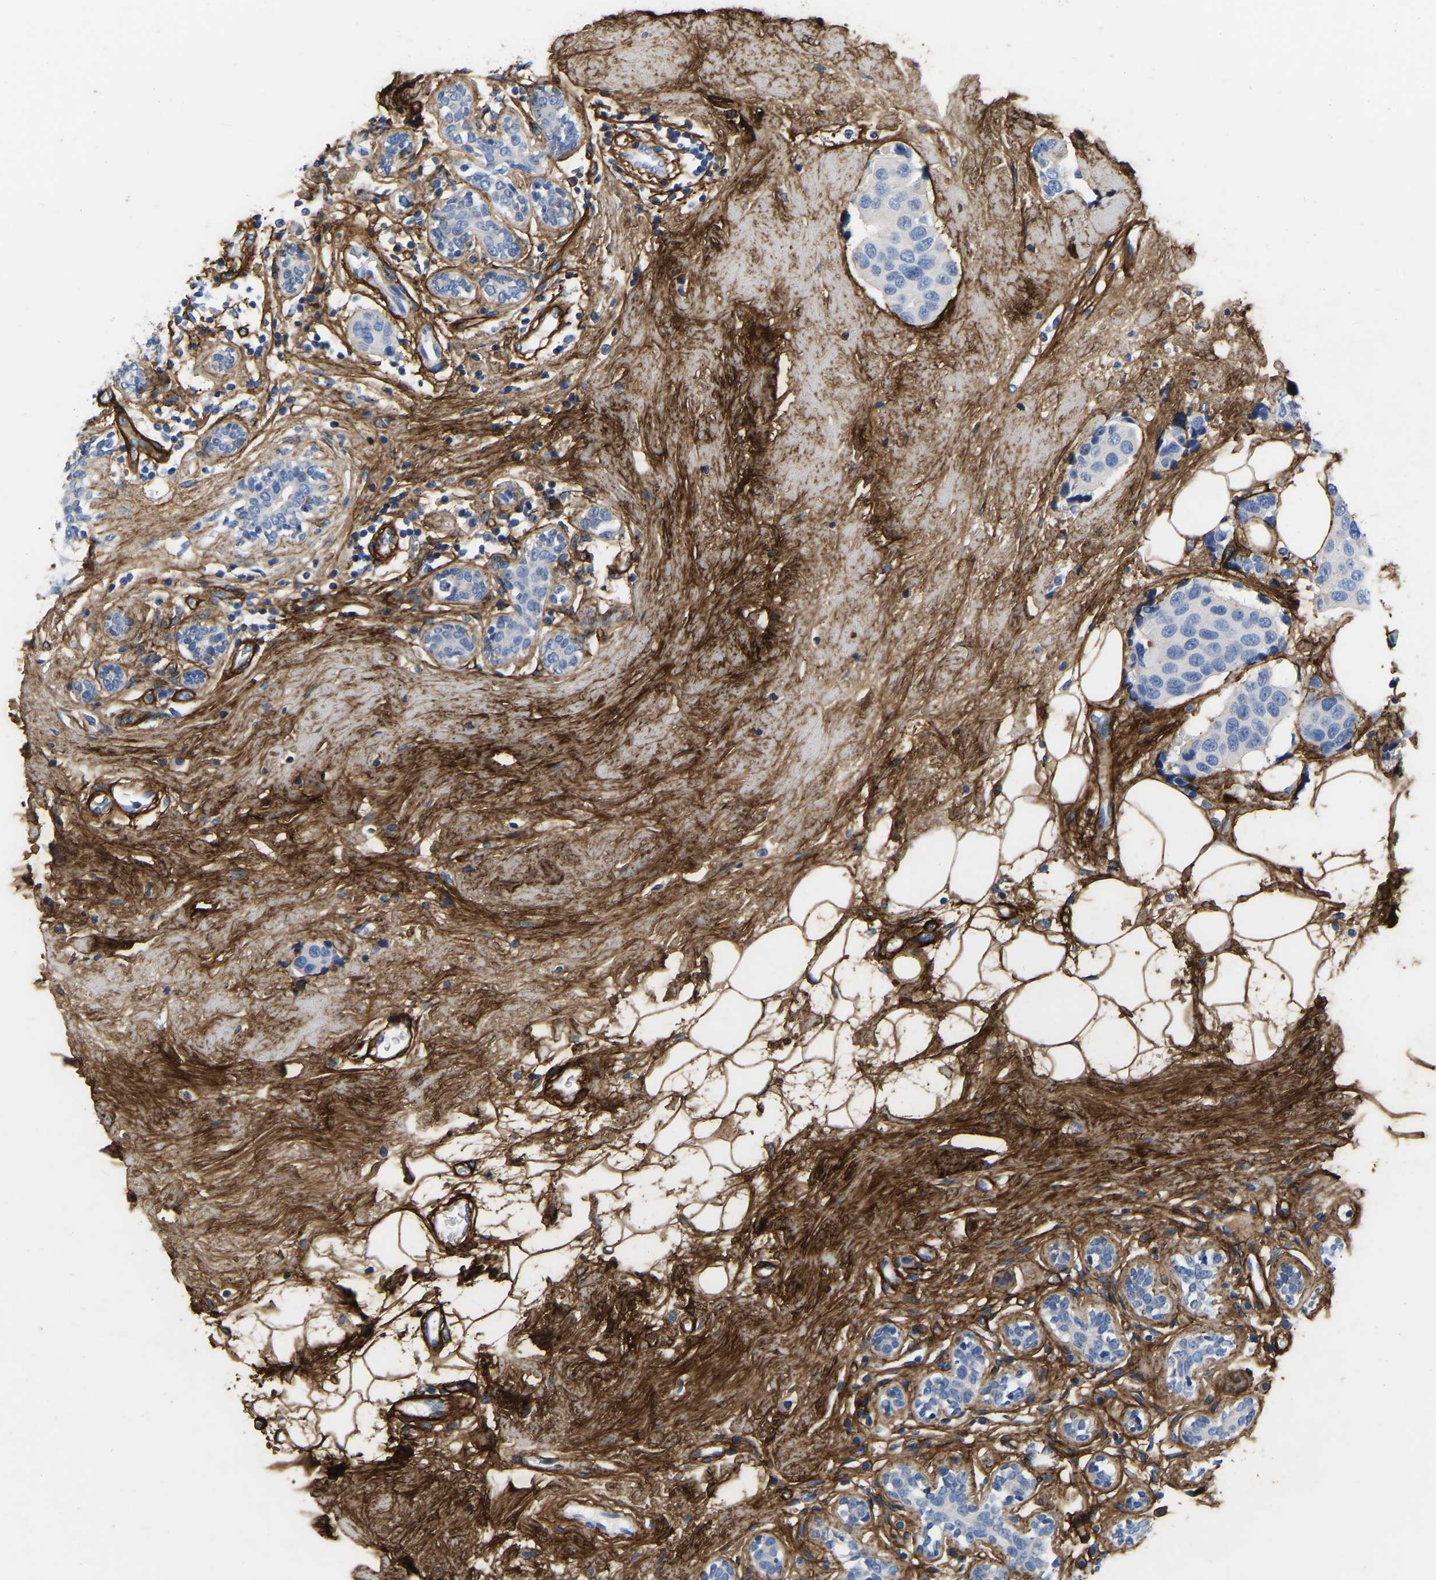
{"staining": {"intensity": "negative", "quantity": "none", "location": "none"}, "tissue": "breast cancer", "cell_type": "Tumor cells", "image_type": "cancer", "snomed": [{"axis": "morphology", "description": "Normal tissue, NOS"}, {"axis": "morphology", "description": "Duct carcinoma"}, {"axis": "topography", "description": "Breast"}], "caption": "A histopathology image of breast cancer (invasive ductal carcinoma) stained for a protein demonstrates no brown staining in tumor cells. (DAB (3,3'-diaminobenzidine) IHC, high magnification).", "gene": "COL6A1", "patient": {"sex": "female", "age": 39}}